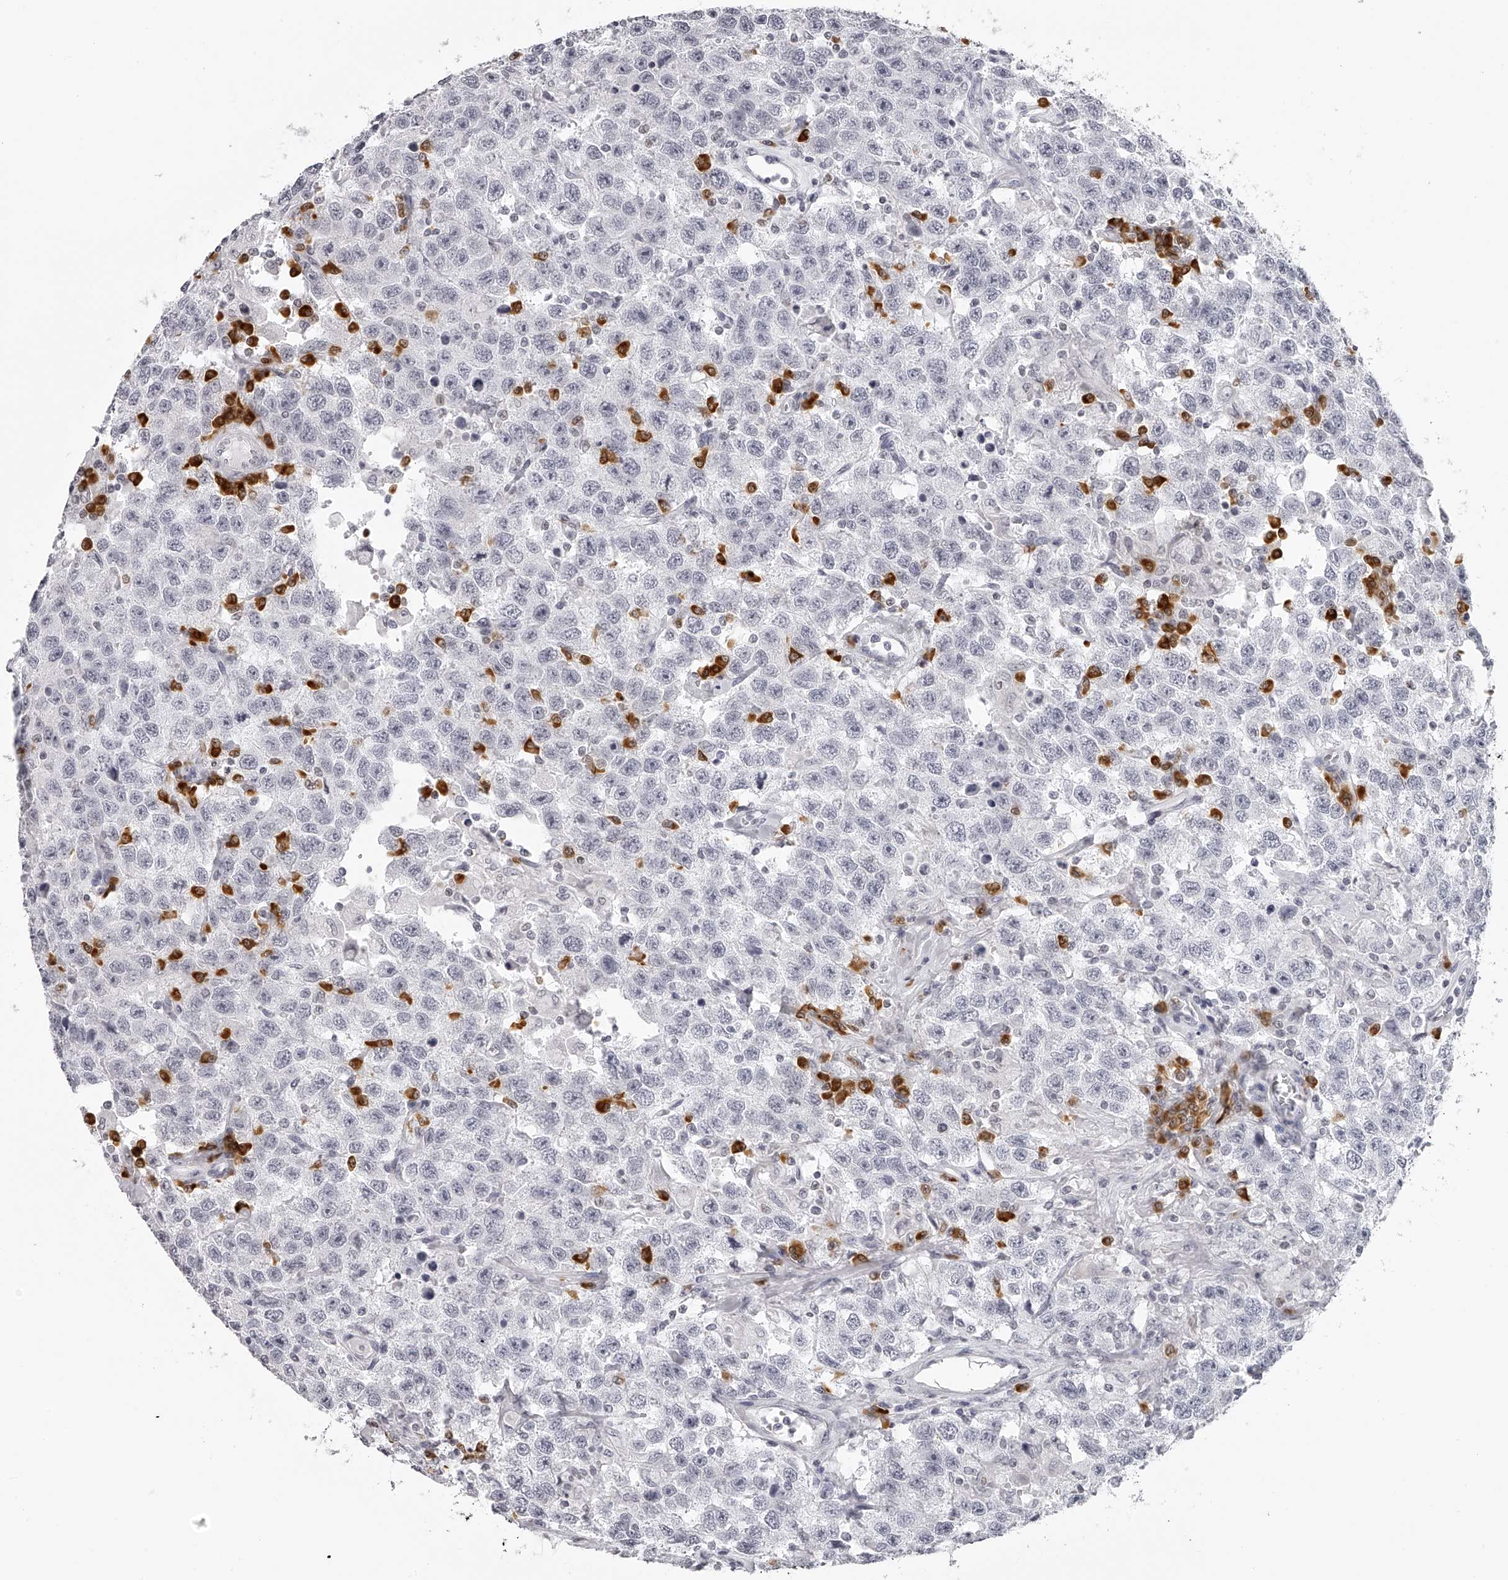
{"staining": {"intensity": "negative", "quantity": "none", "location": "none"}, "tissue": "testis cancer", "cell_type": "Tumor cells", "image_type": "cancer", "snomed": [{"axis": "morphology", "description": "Seminoma, NOS"}, {"axis": "topography", "description": "Testis"}], "caption": "The photomicrograph shows no significant positivity in tumor cells of seminoma (testis).", "gene": "SEC11C", "patient": {"sex": "male", "age": 41}}